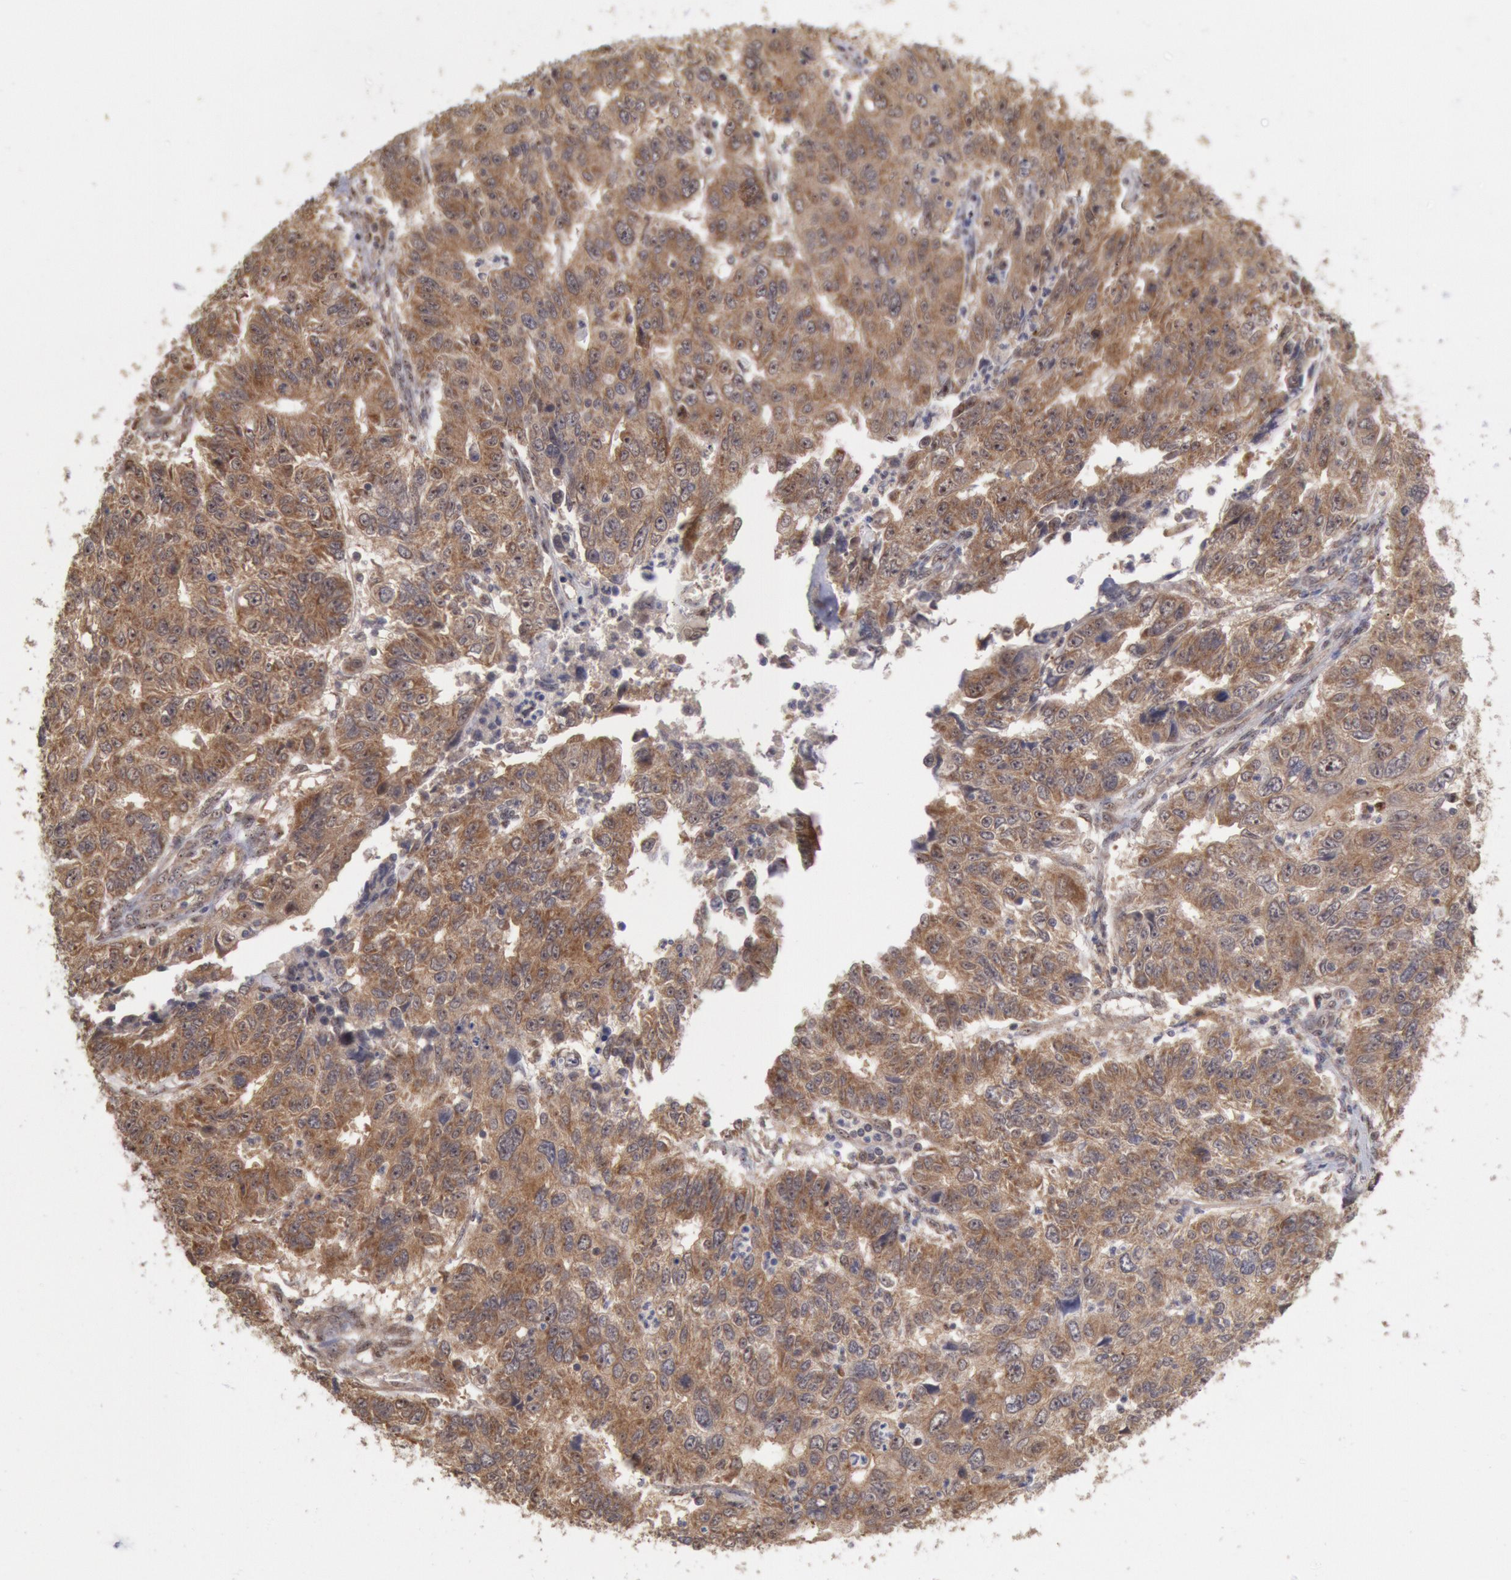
{"staining": {"intensity": "moderate", "quantity": ">75%", "location": "cytoplasmic/membranous"}, "tissue": "endometrial cancer", "cell_type": "Tumor cells", "image_type": "cancer", "snomed": [{"axis": "morphology", "description": "Adenocarcinoma, NOS"}, {"axis": "topography", "description": "Endometrium"}], "caption": "Immunohistochemistry (IHC) histopathology image of endometrial cancer stained for a protein (brown), which shows medium levels of moderate cytoplasmic/membranous expression in about >75% of tumor cells.", "gene": "STX17", "patient": {"sex": "female", "age": 42}}